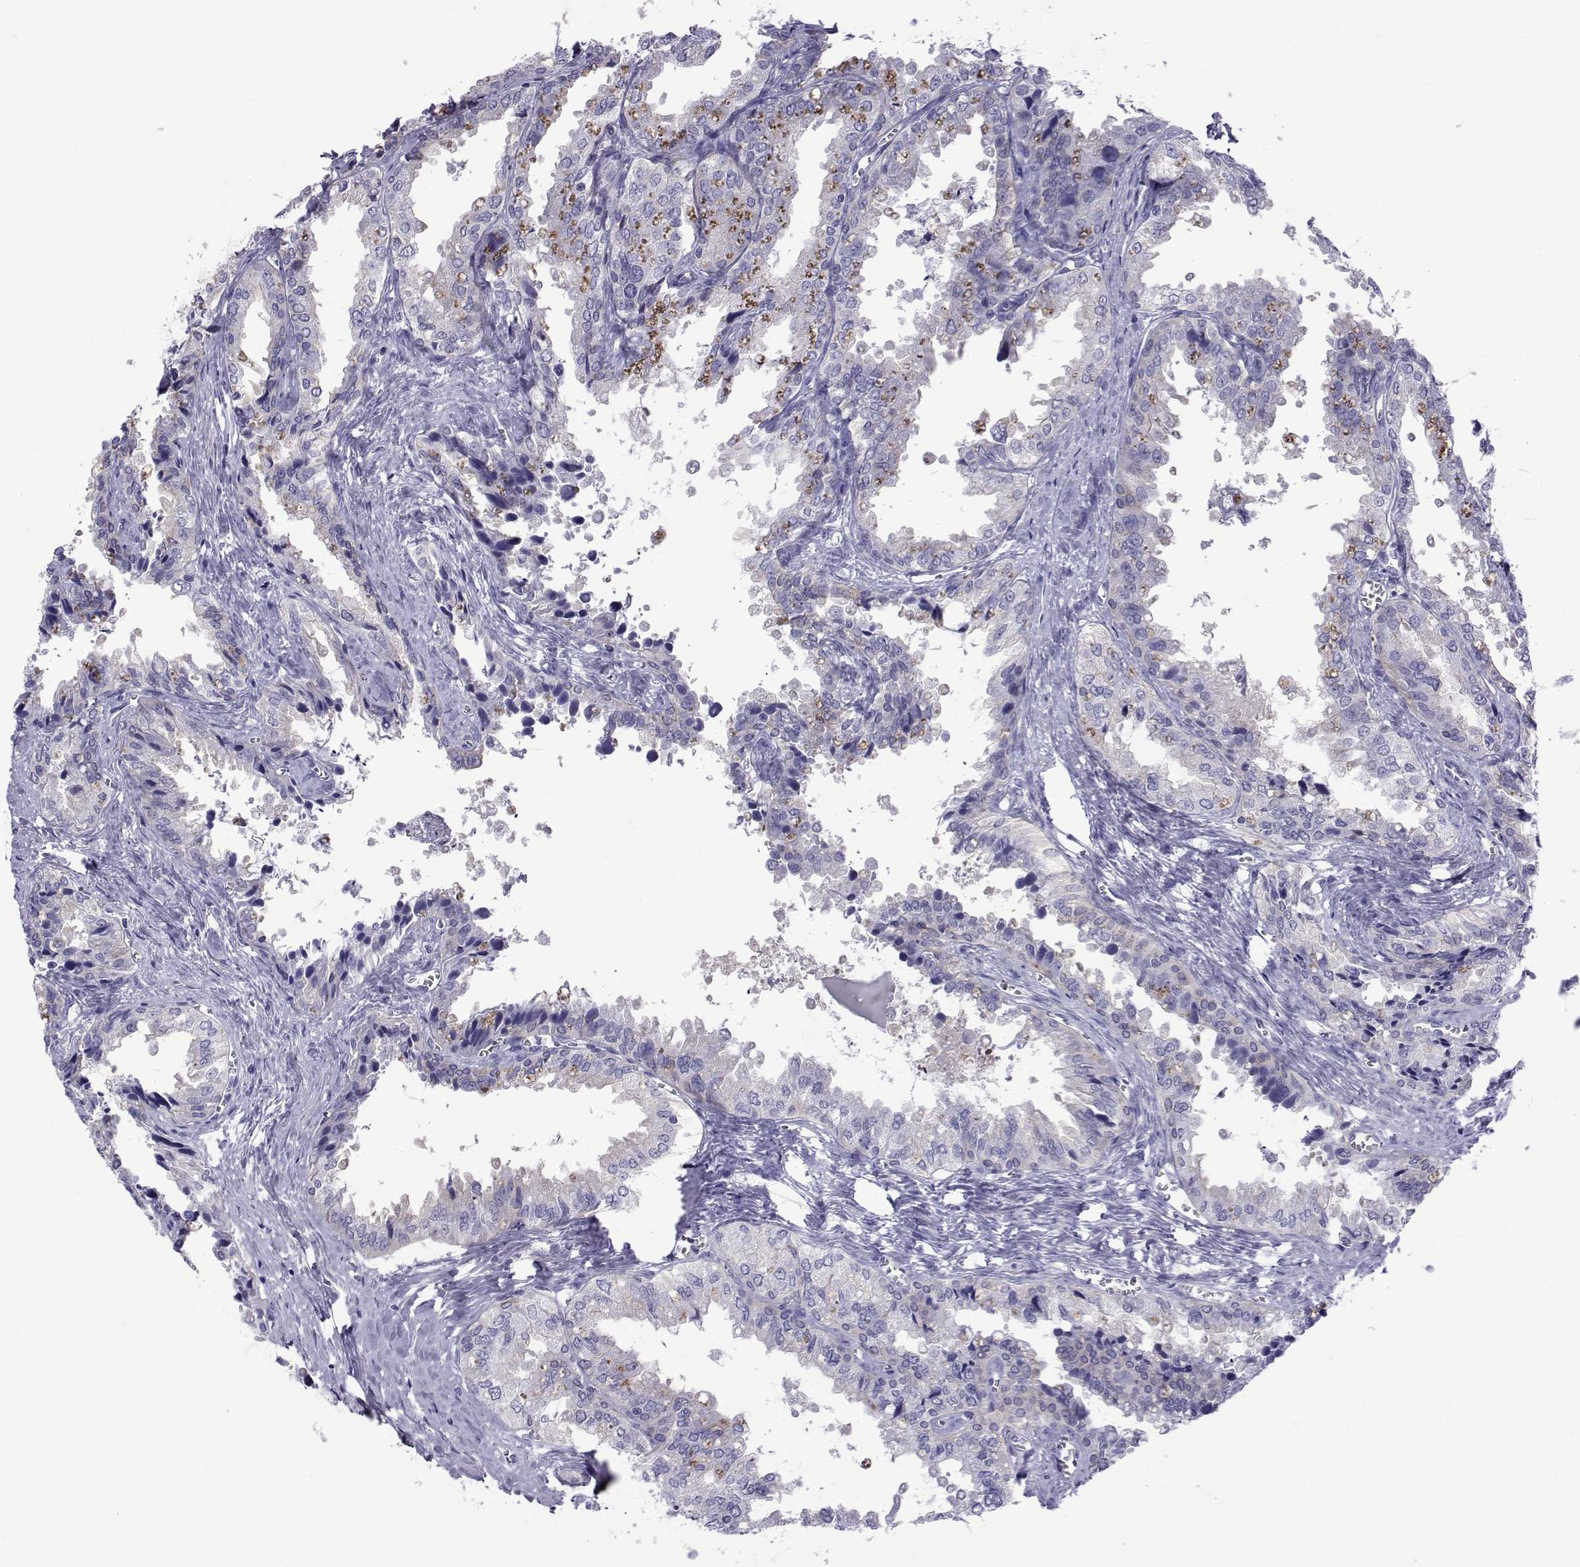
{"staining": {"intensity": "negative", "quantity": "none", "location": "none"}, "tissue": "seminal vesicle", "cell_type": "Glandular cells", "image_type": "normal", "snomed": [{"axis": "morphology", "description": "Normal tissue, NOS"}, {"axis": "topography", "description": "Seminal veicle"}], "caption": "Immunohistochemistry (IHC) micrograph of unremarkable seminal vesicle: human seminal vesicle stained with DAB demonstrates no significant protein positivity in glandular cells. Brightfield microscopy of immunohistochemistry (IHC) stained with DAB (3,3'-diaminobenzidine) (brown) and hematoxylin (blue), captured at high magnification.", "gene": "COL22A1", "patient": {"sex": "male", "age": 67}}